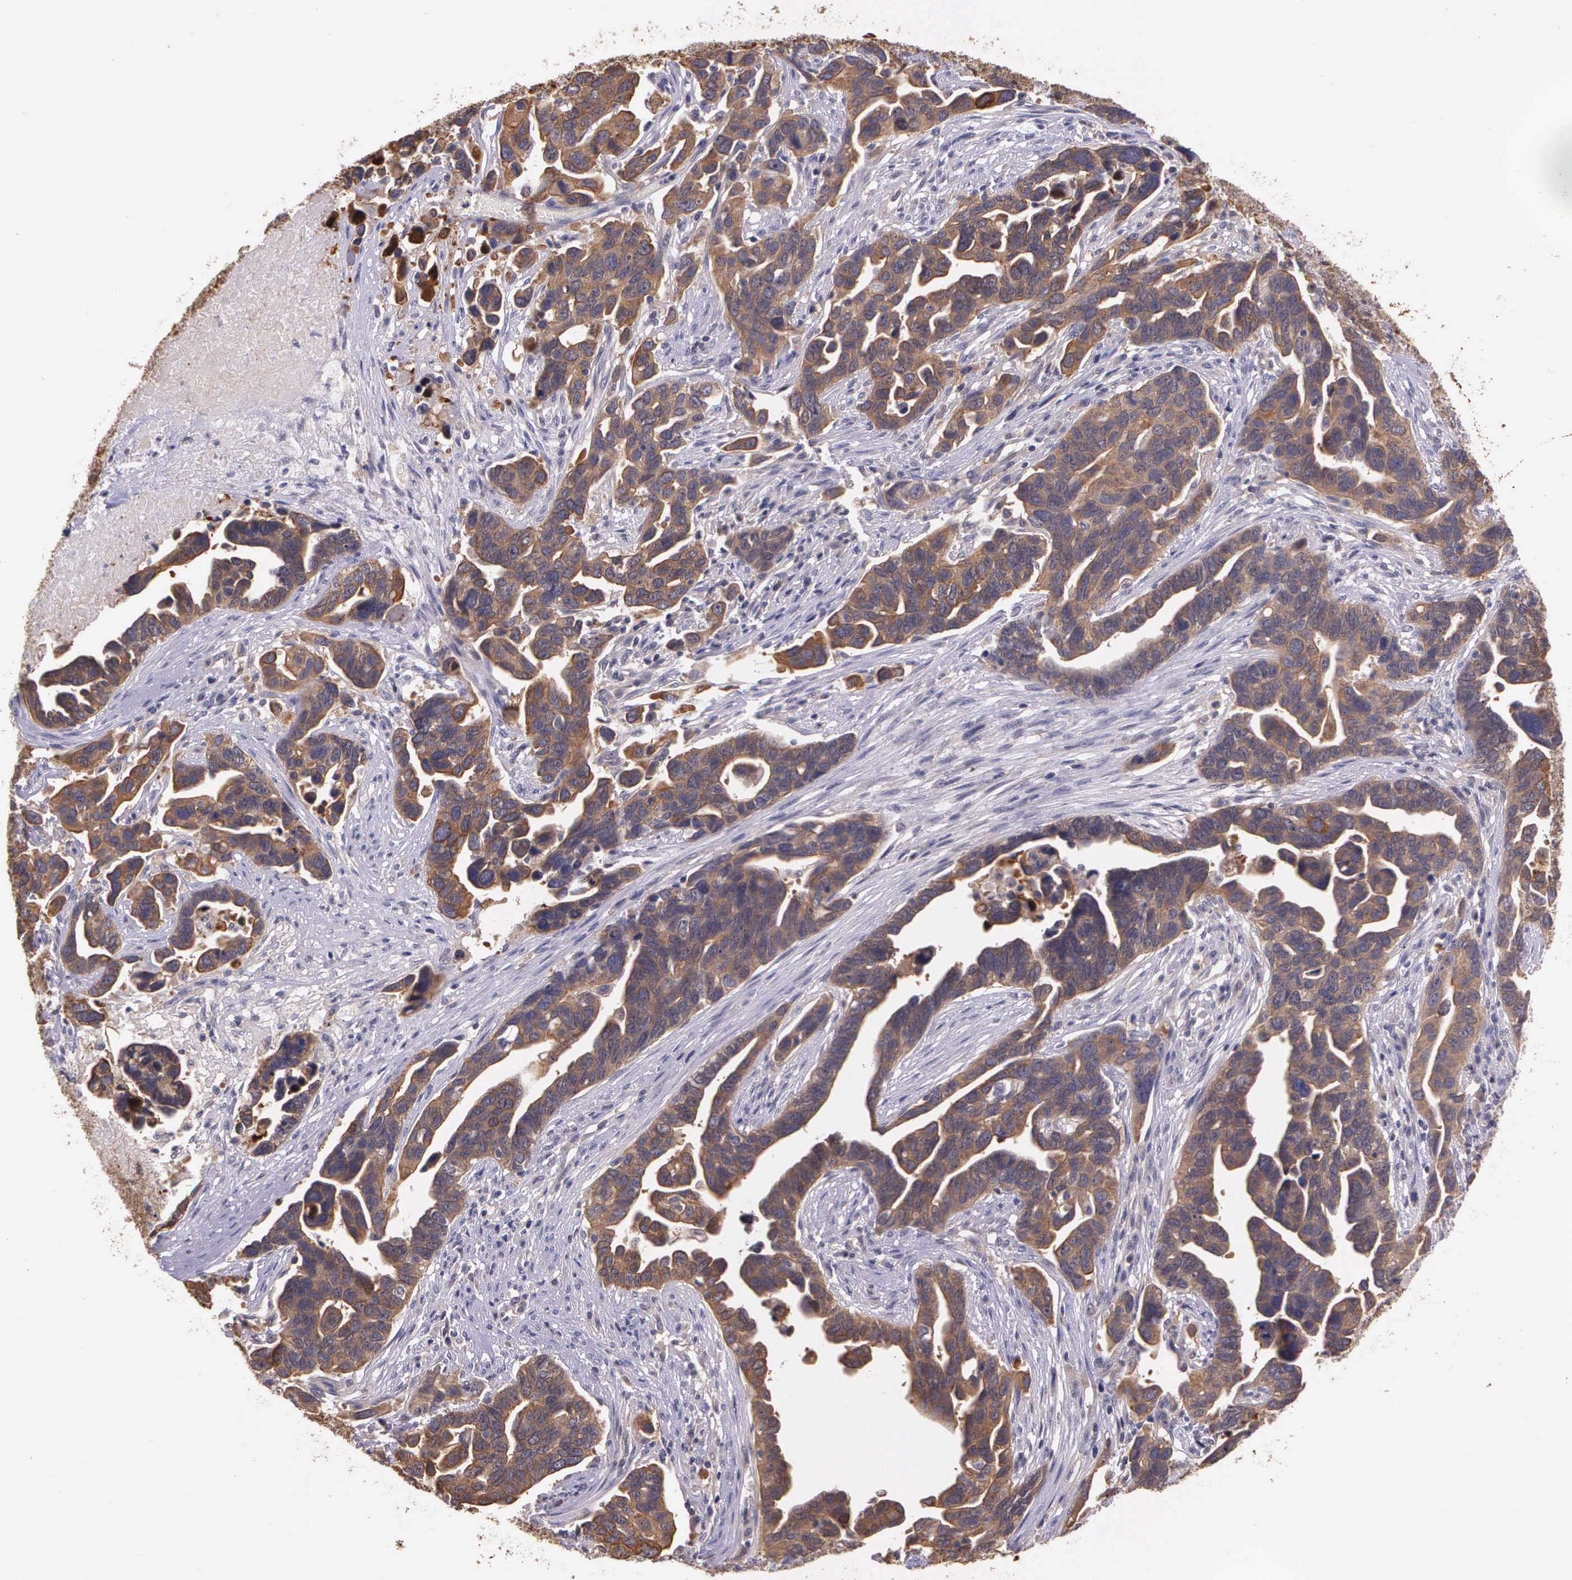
{"staining": {"intensity": "weak", "quantity": ">75%", "location": "cytoplasmic/membranous"}, "tissue": "ovarian cancer", "cell_type": "Tumor cells", "image_type": "cancer", "snomed": [{"axis": "morphology", "description": "Cystadenocarcinoma, serous, NOS"}, {"axis": "topography", "description": "Ovary"}], "caption": "Immunohistochemistry micrograph of ovarian serous cystadenocarcinoma stained for a protein (brown), which reveals low levels of weak cytoplasmic/membranous expression in about >75% of tumor cells.", "gene": "IGBP1", "patient": {"sex": "female", "age": 54}}